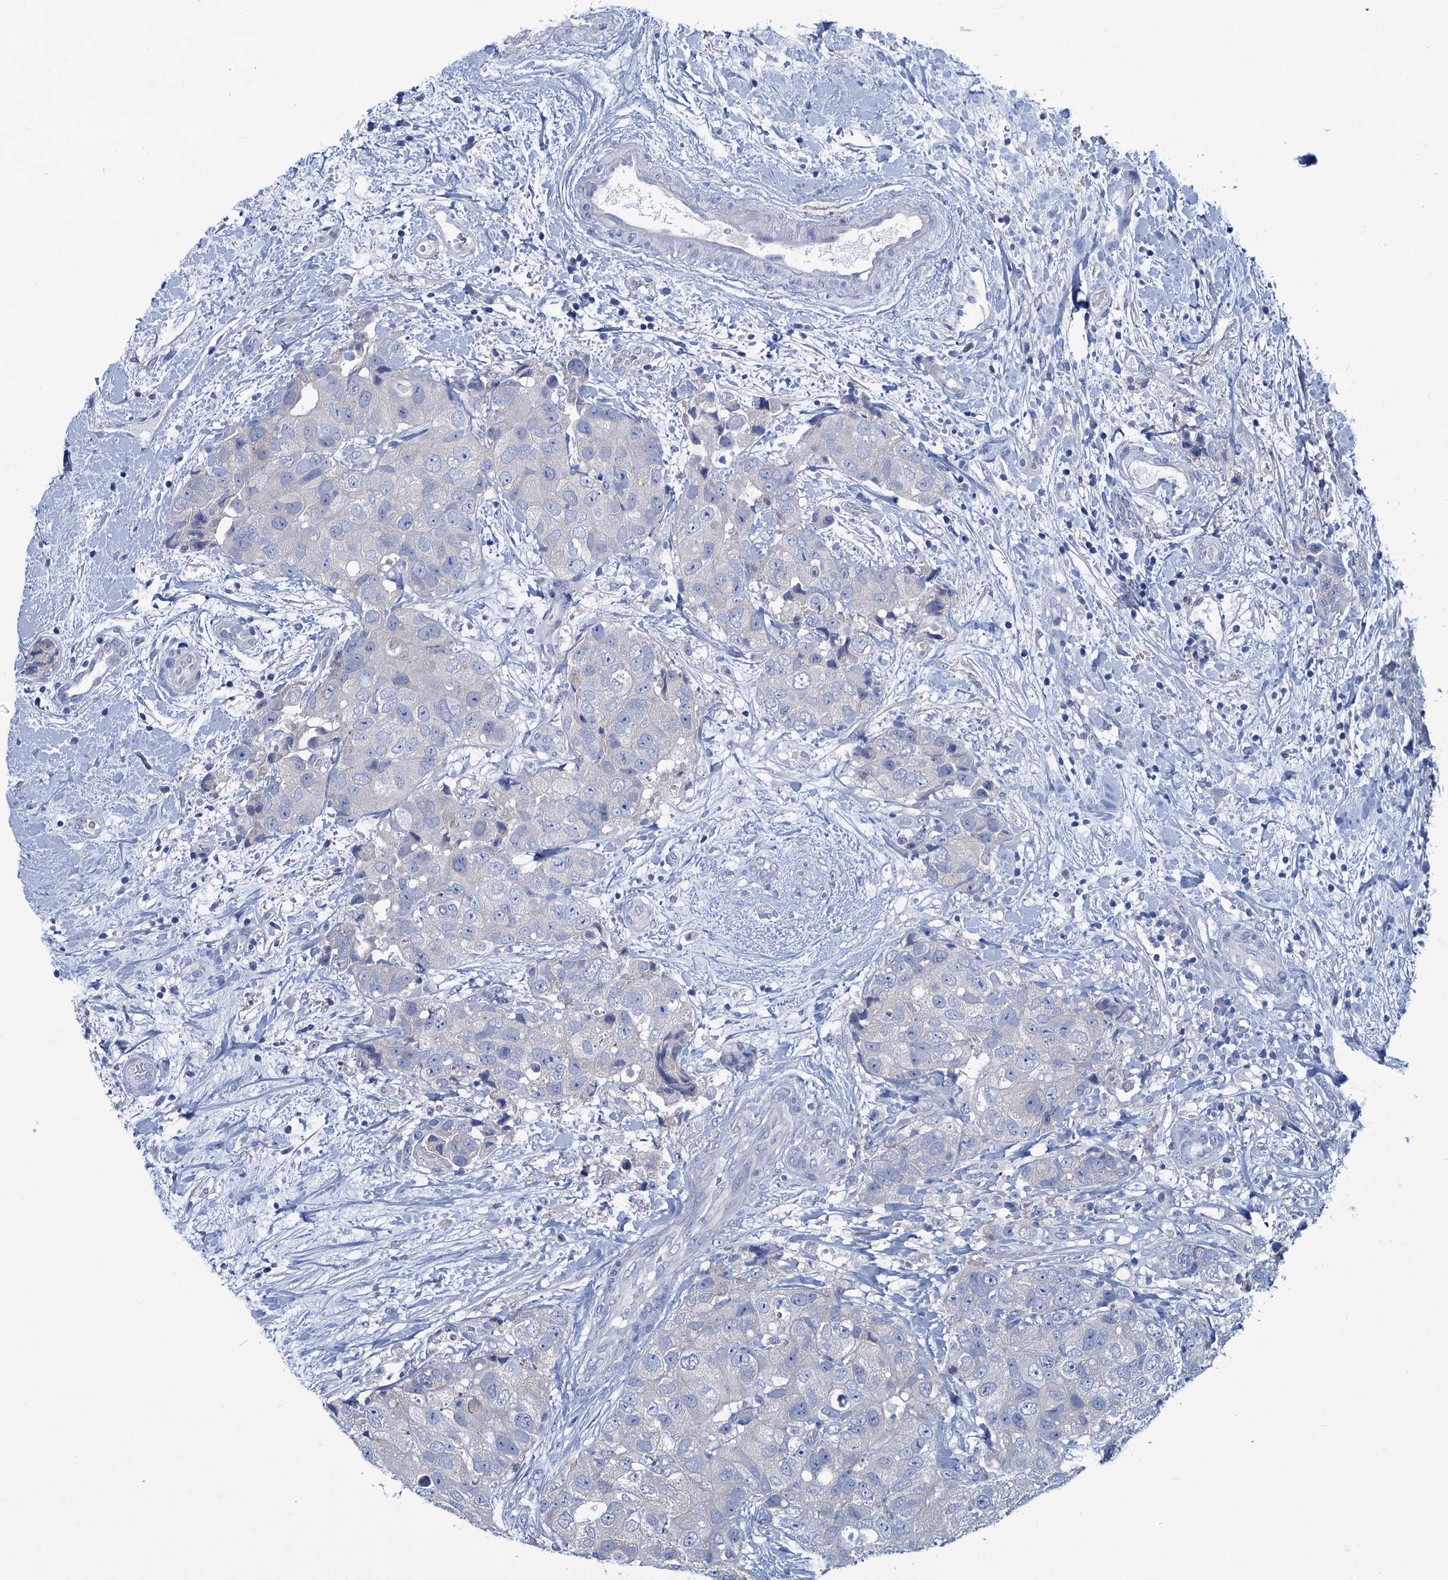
{"staining": {"intensity": "negative", "quantity": "none", "location": "none"}, "tissue": "breast cancer", "cell_type": "Tumor cells", "image_type": "cancer", "snomed": [{"axis": "morphology", "description": "Duct carcinoma"}, {"axis": "topography", "description": "Breast"}], "caption": "Human infiltrating ductal carcinoma (breast) stained for a protein using IHC shows no staining in tumor cells.", "gene": "RTKN2", "patient": {"sex": "female", "age": 62}}